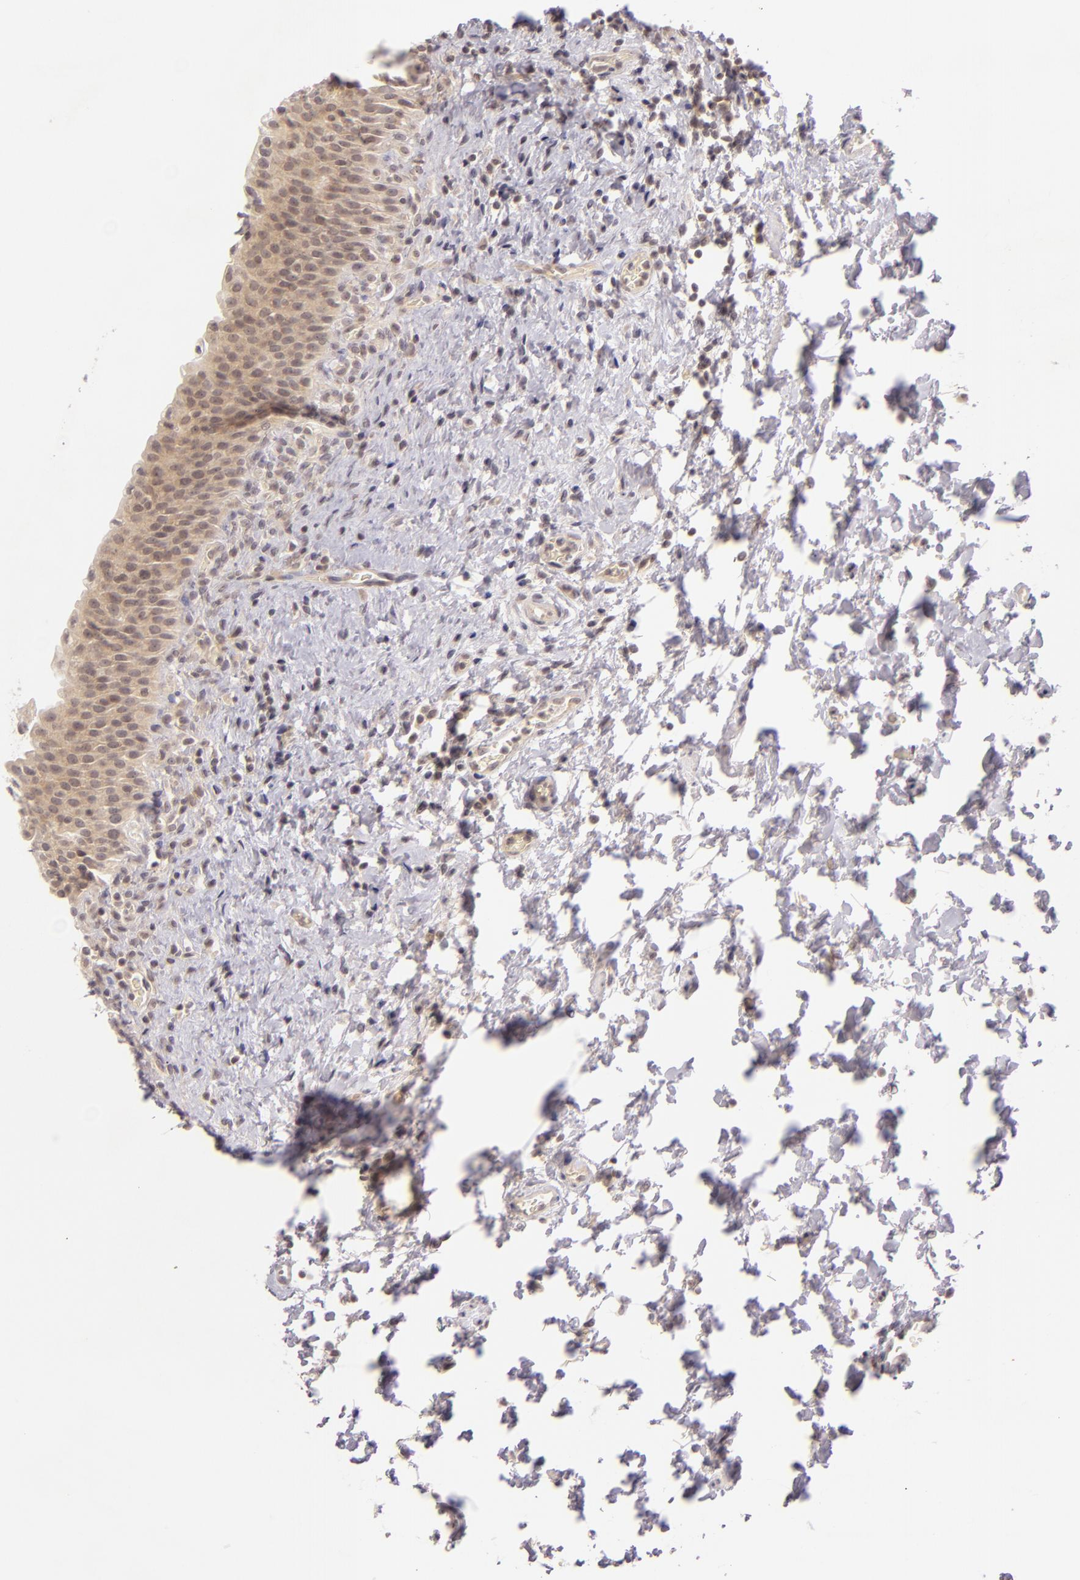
{"staining": {"intensity": "moderate", "quantity": ">75%", "location": "cytoplasmic/membranous,nuclear"}, "tissue": "urinary bladder", "cell_type": "Urothelial cells", "image_type": "normal", "snomed": [{"axis": "morphology", "description": "Normal tissue, NOS"}, {"axis": "topography", "description": "Urinary bladder"}], "caption": "Protein positivity by immunohistochemistry (IHC) exhibits moderate cytoplasmic/membranous,nuclear positivity in about >75% of urothelial cells in benign urinary bladder.", "gene": "CASP8", "patient": {"sex": "male", "age": 51}}